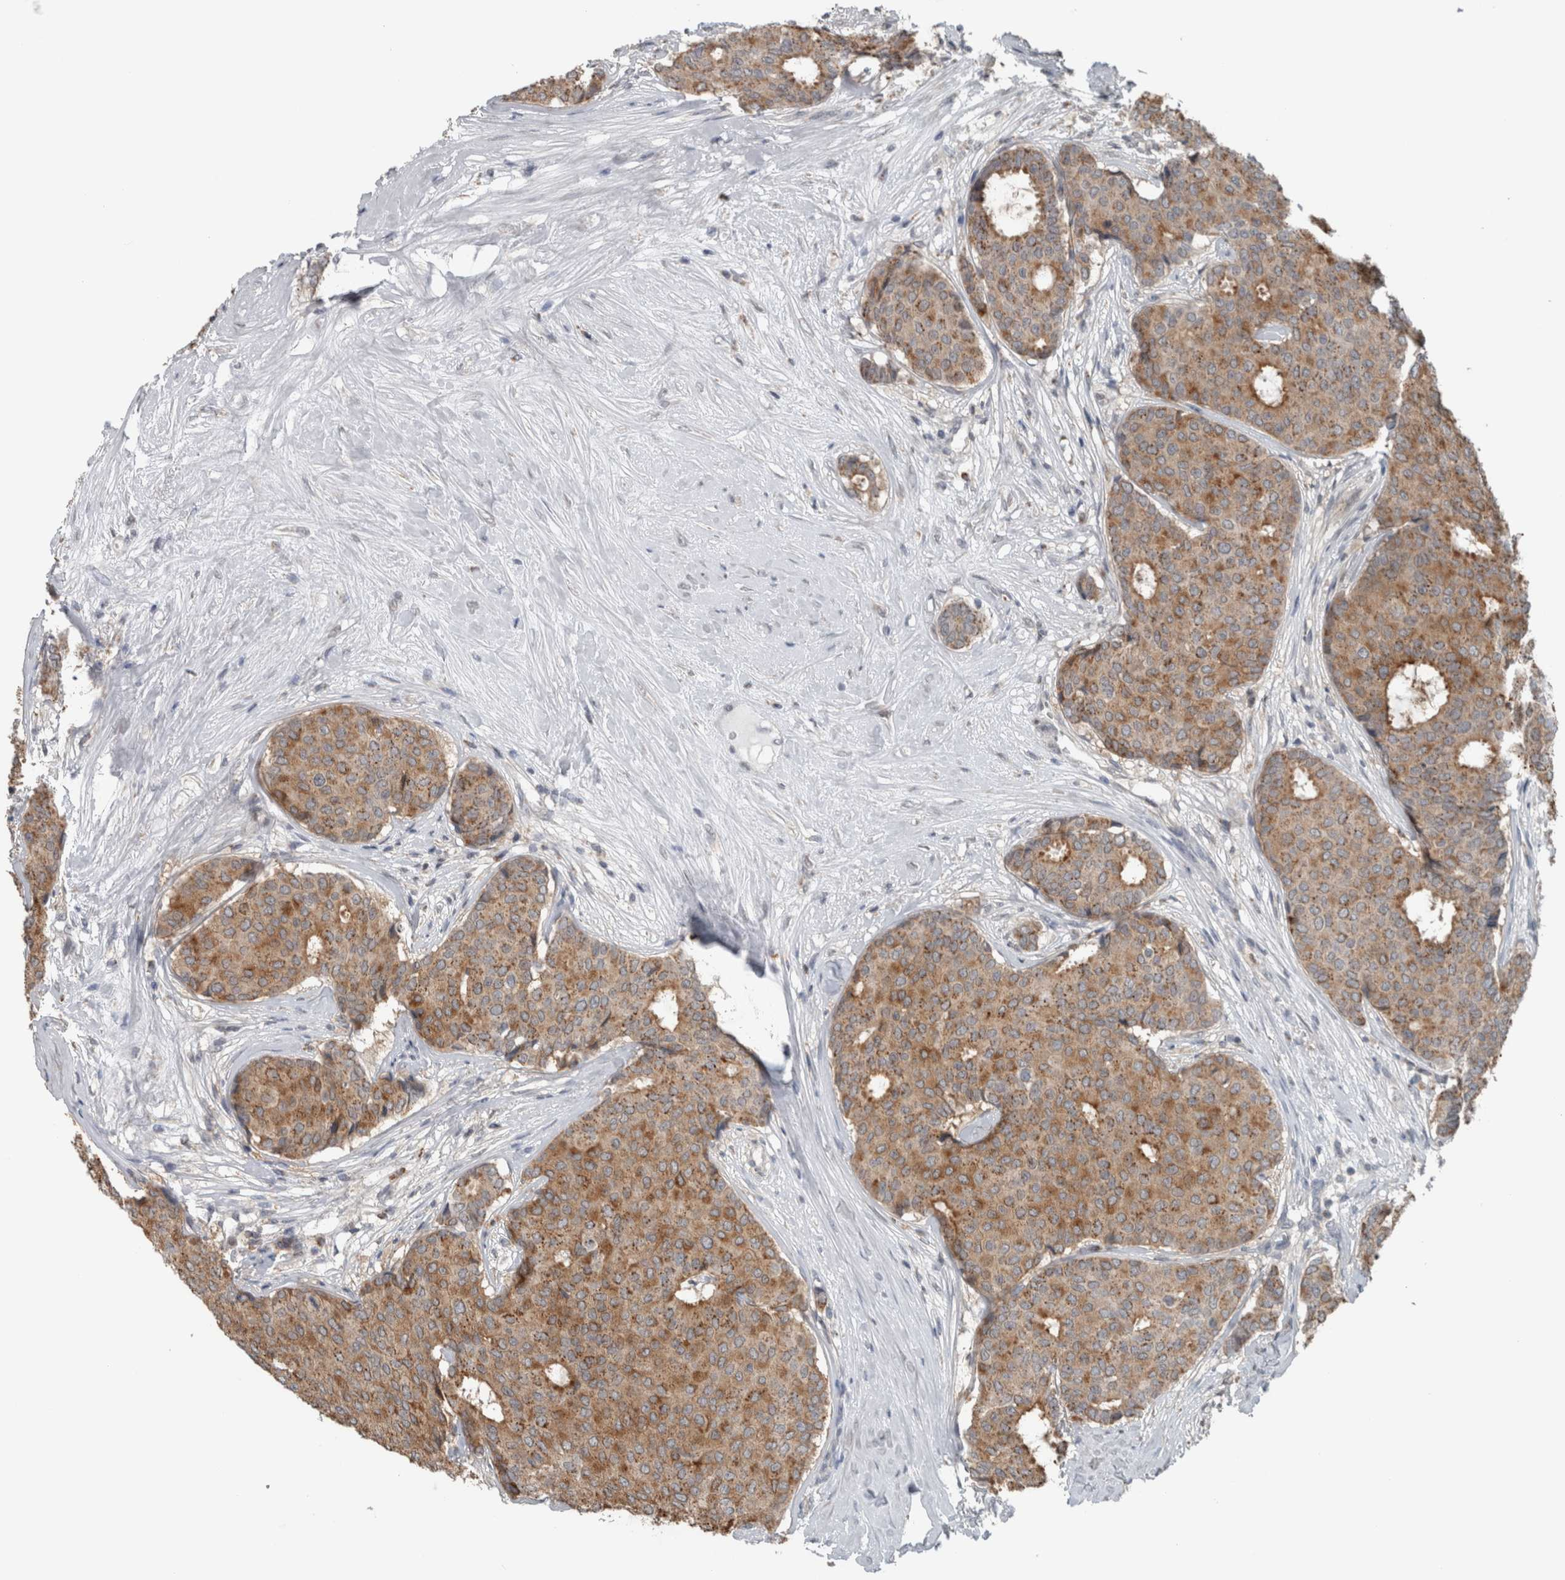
{"staining": {"intensity": "moderate", "quantity": ">75%", "location": "cytoplasmic/membranous"}, "tissue": "breast cancer", "cell_type": "Tumor cells", "image_type": "cancer", "snomed": [{"axis": "morphology", "description": "Duct carcinoma"}, {"axis": "topography", "description": "Breast"}], "caption": "Breast invasive ductal carcinoma stained for a protein shows moderate cytoplasmic/membranous positivity in tumor cells.", "gene": "ACSF2", "patient": {"sex": "female", "age": 75}}